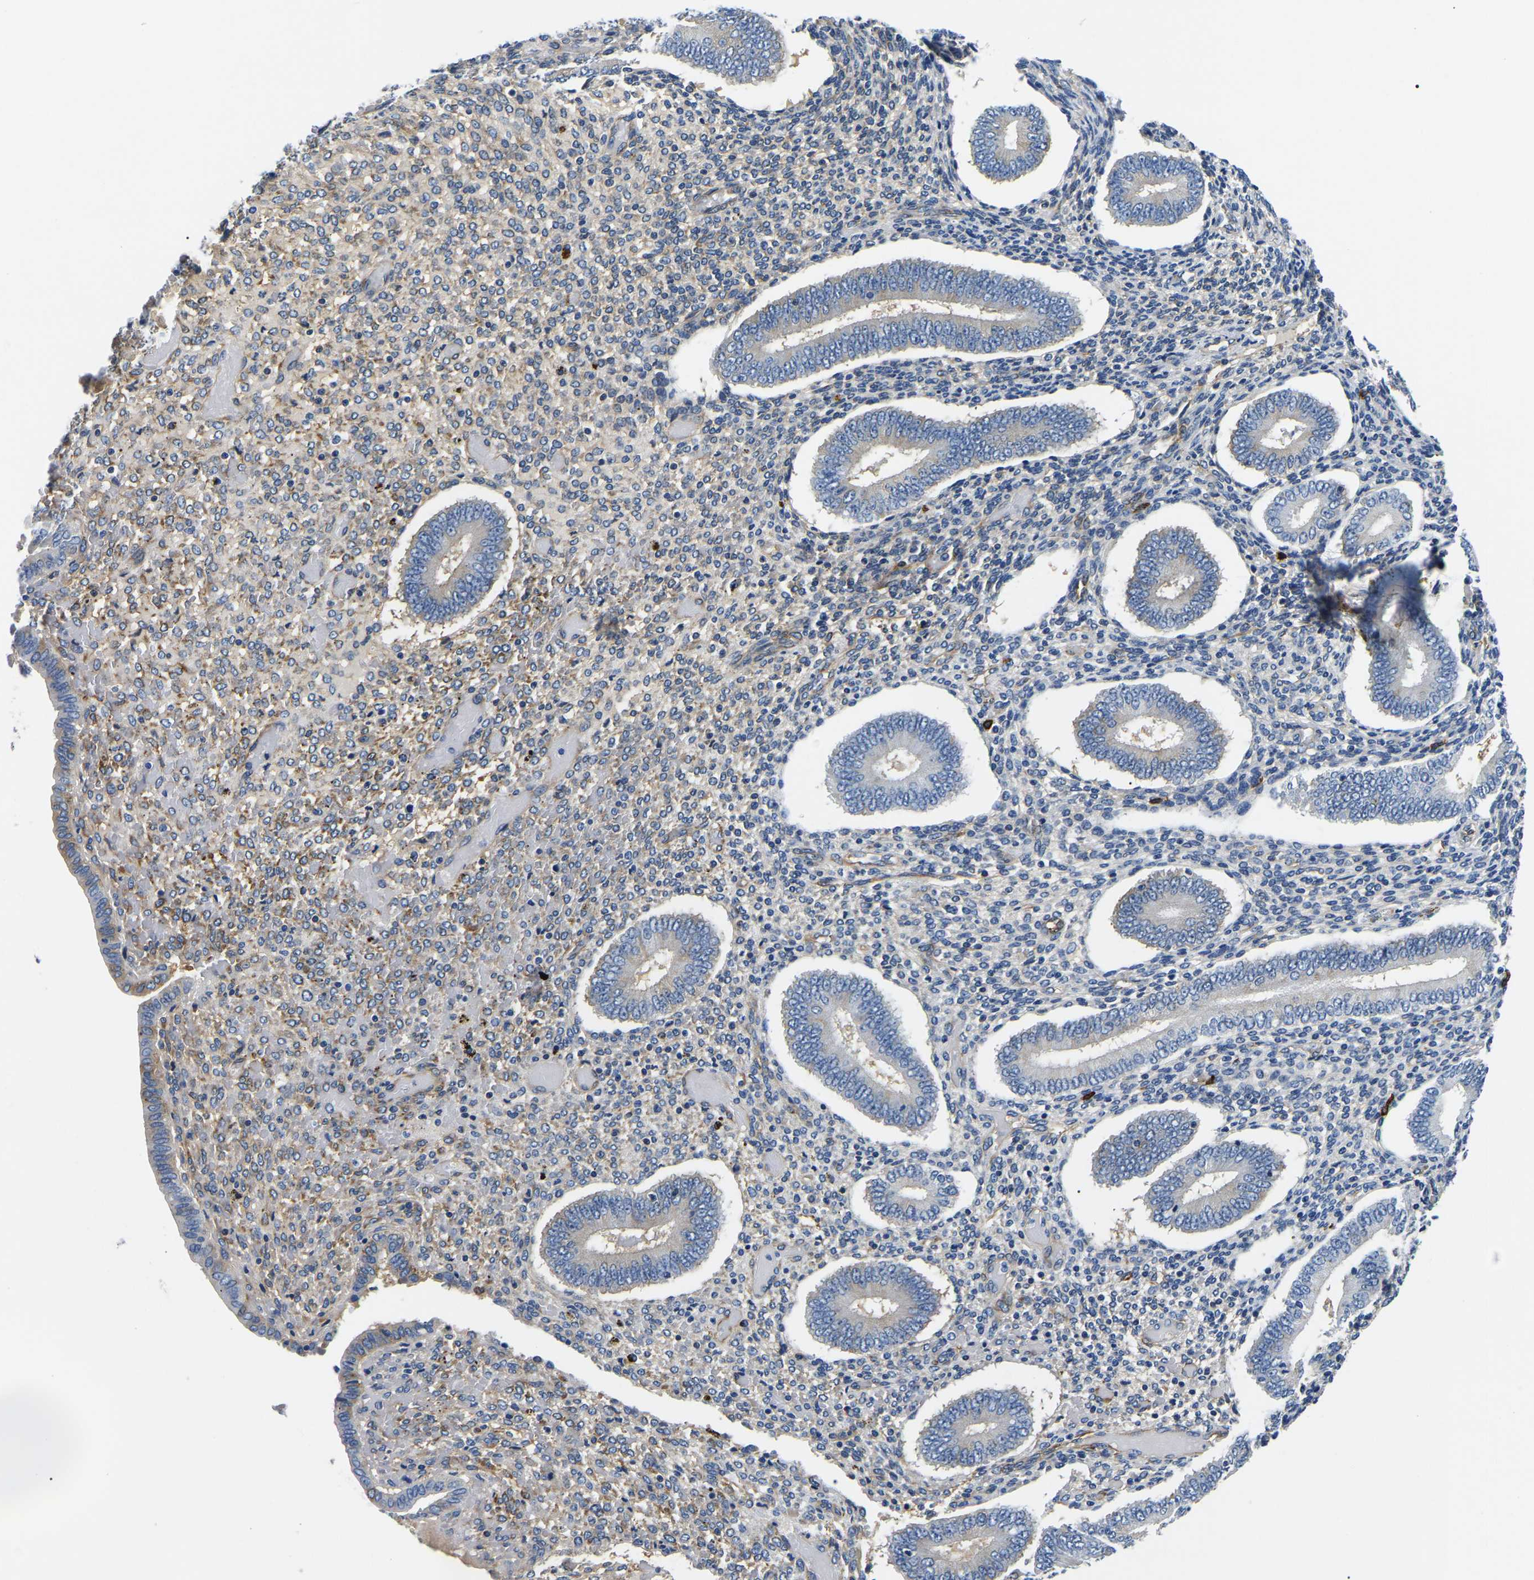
{"staining": {"intensity": "weak", "quantity": "<25%", "location": "cytoplasmic/membranous"}, "tissue": "endometrium", "cell_type": "Cells in endometrial stroma", "image_type": "normal", "snomed": [{"axis": "morphology", "description": "Normal tissue, NOS"}, {"axis": "topography", "description": "Endometrium"}], "caption": "The immunohistochemistry image has no significant expression in cells in endometrial stroma of endometrium. (DAB IHC with hematoxylin counter stain).", "gene": "DUSP8", "patient": {"sex": "female", "age": 42}}